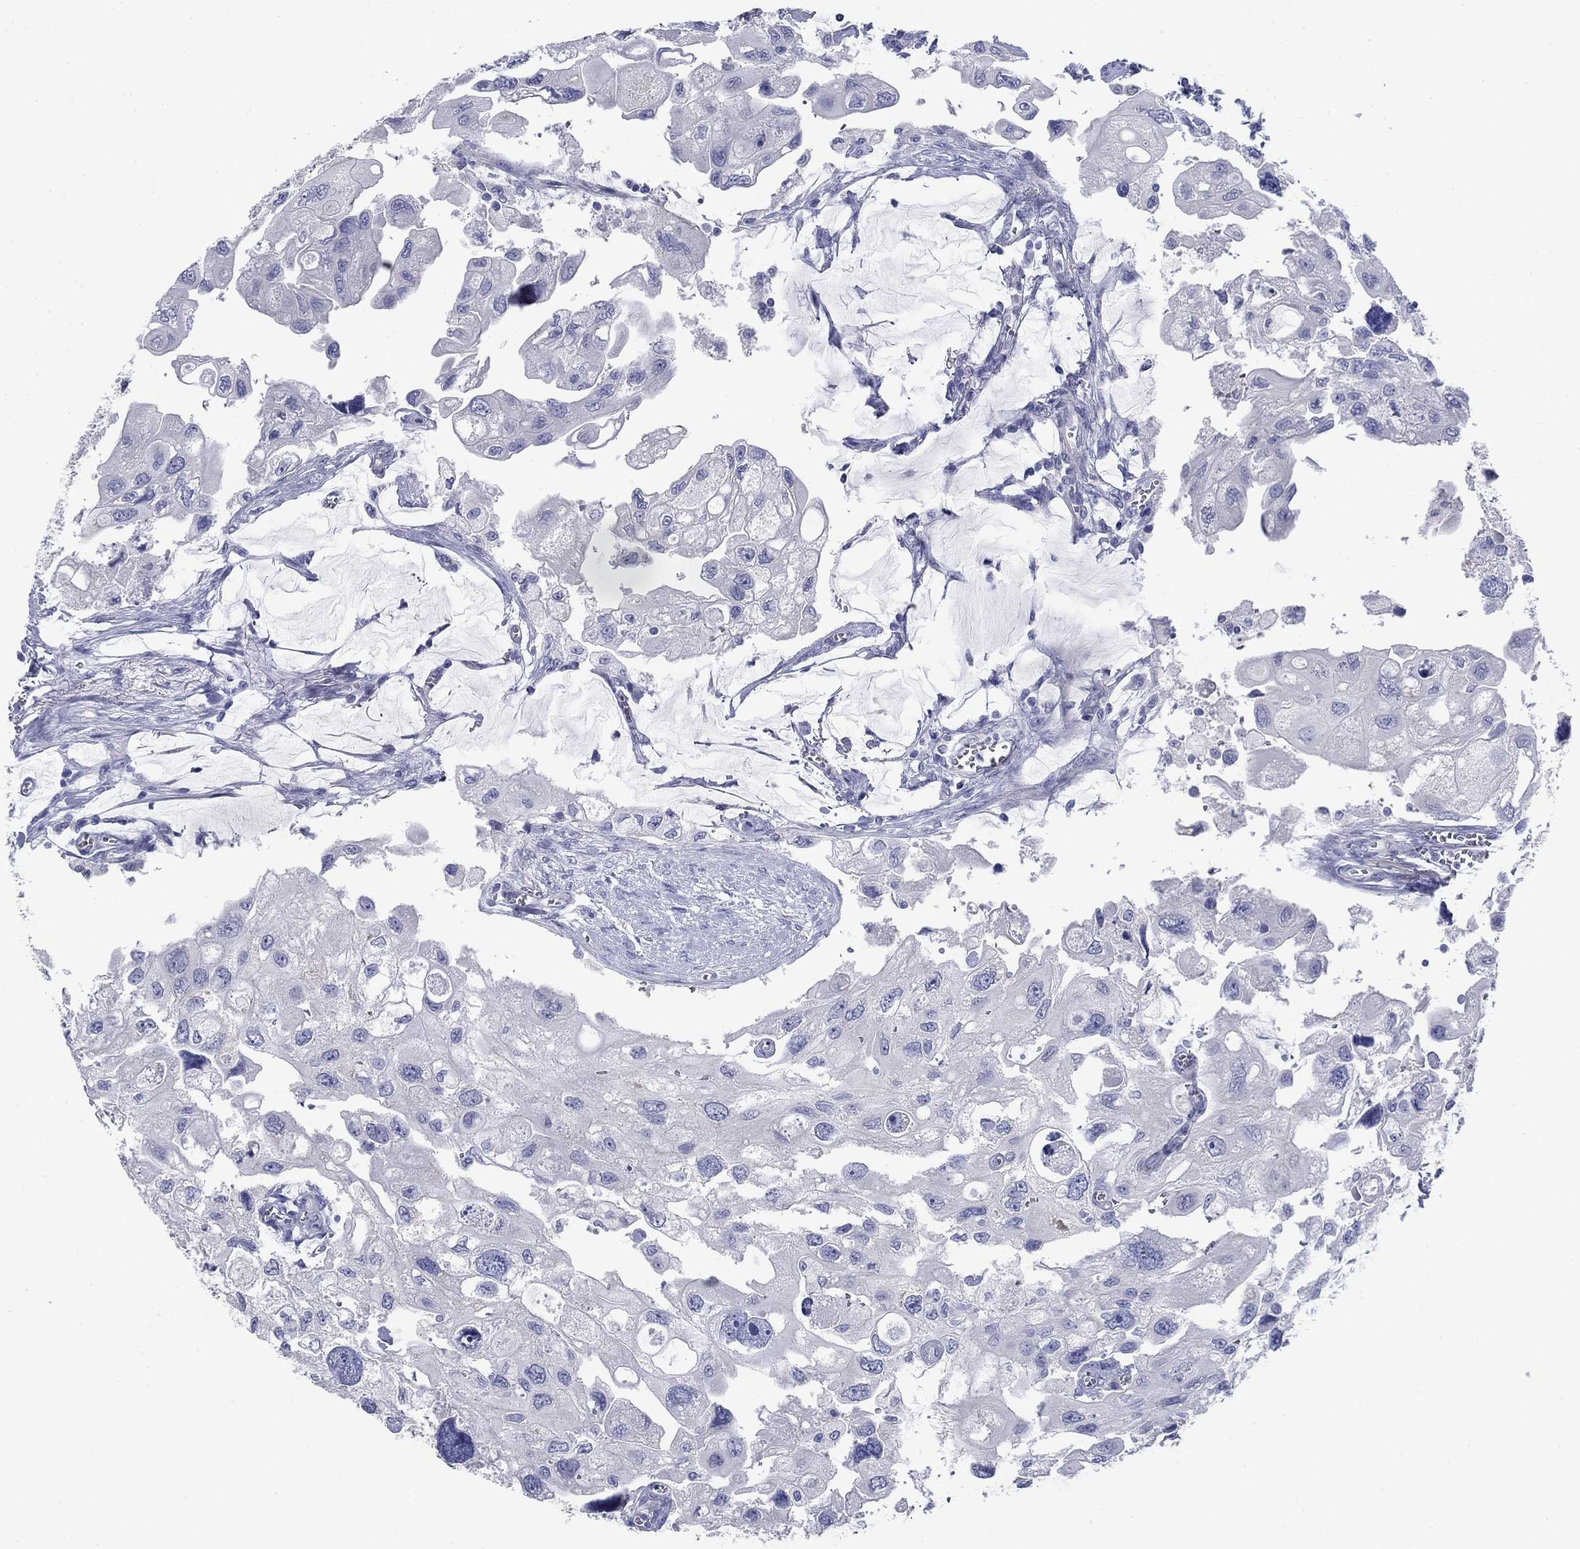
{"staining": {"intensity": "negative", "quantity": "none", "location": "none"}, "tissue": "urothelial cancer", "cell_type": "Tumor cells", "image_type": "cancer", "snomed": [{"axis": "morphology", "description": "Urothelial carcinoma, High grade"}, {"axis": "topography", "description": "Urinary bladder"}], "caption": "Immunohistochemistry (IHC) of human urothelial cancer exhibits no expression in tumor cells.", "gene": "PRKCG", "patient": {"sex": "male", "age": 59}}